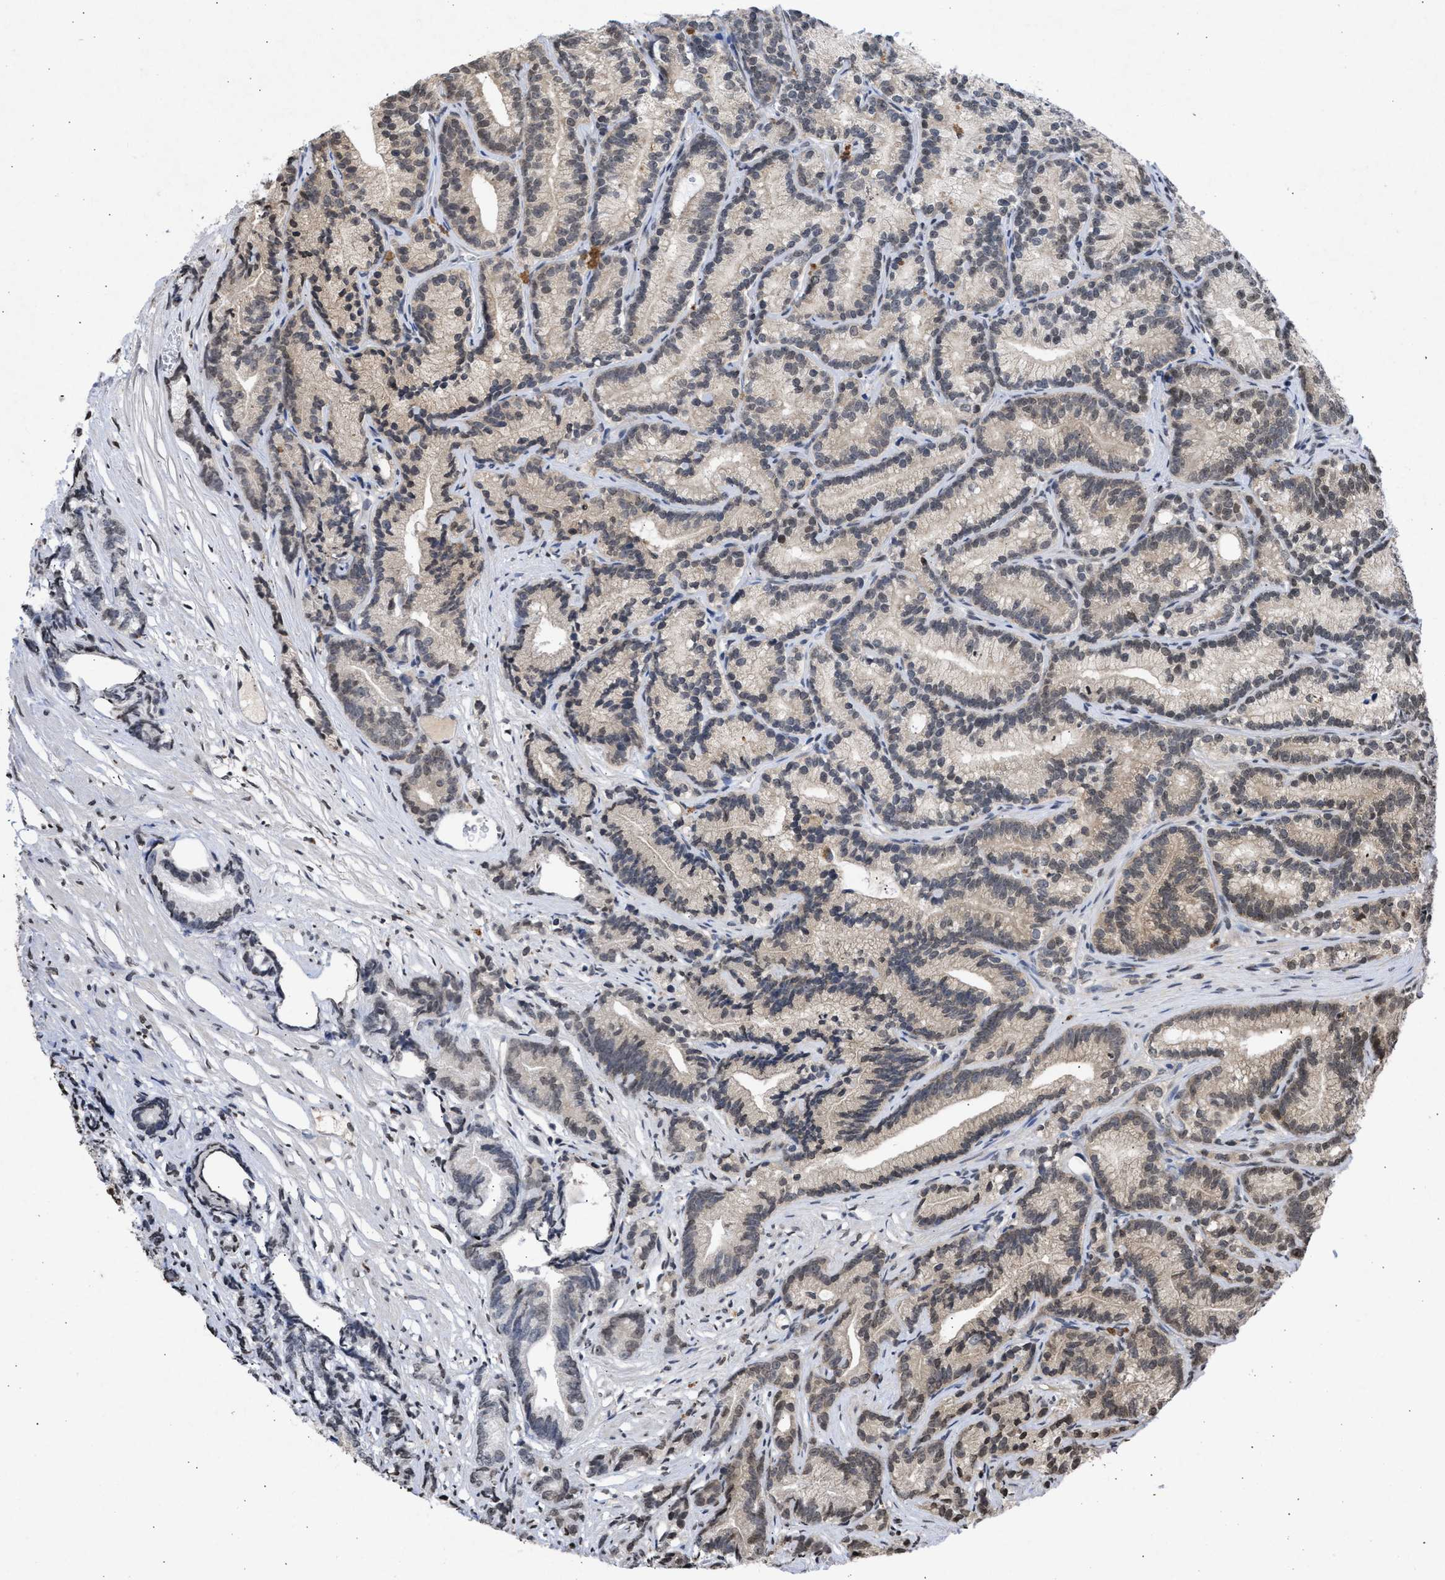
{"staining": {"intensity": "negative", "quantity": "none", "location": "none"}, "tissue": "prostate cancer", "cell_type": "Tumor cells", "image_type": "cancer", "snomed": [{"axis": "morphology", "description": "Adenocarcinoma, Low grade"}, {"axis": "topography", "description": "Prostate"}], "caption": "A high-resolution photomicrograph shows immunohistochemistry (IHC) staining of adenocarcinoma (low-grade) (prostate), which displays no significant positivity in tumor cells.", "gene": "NUP35", "patient": {"sex": "male", "age": 89}}